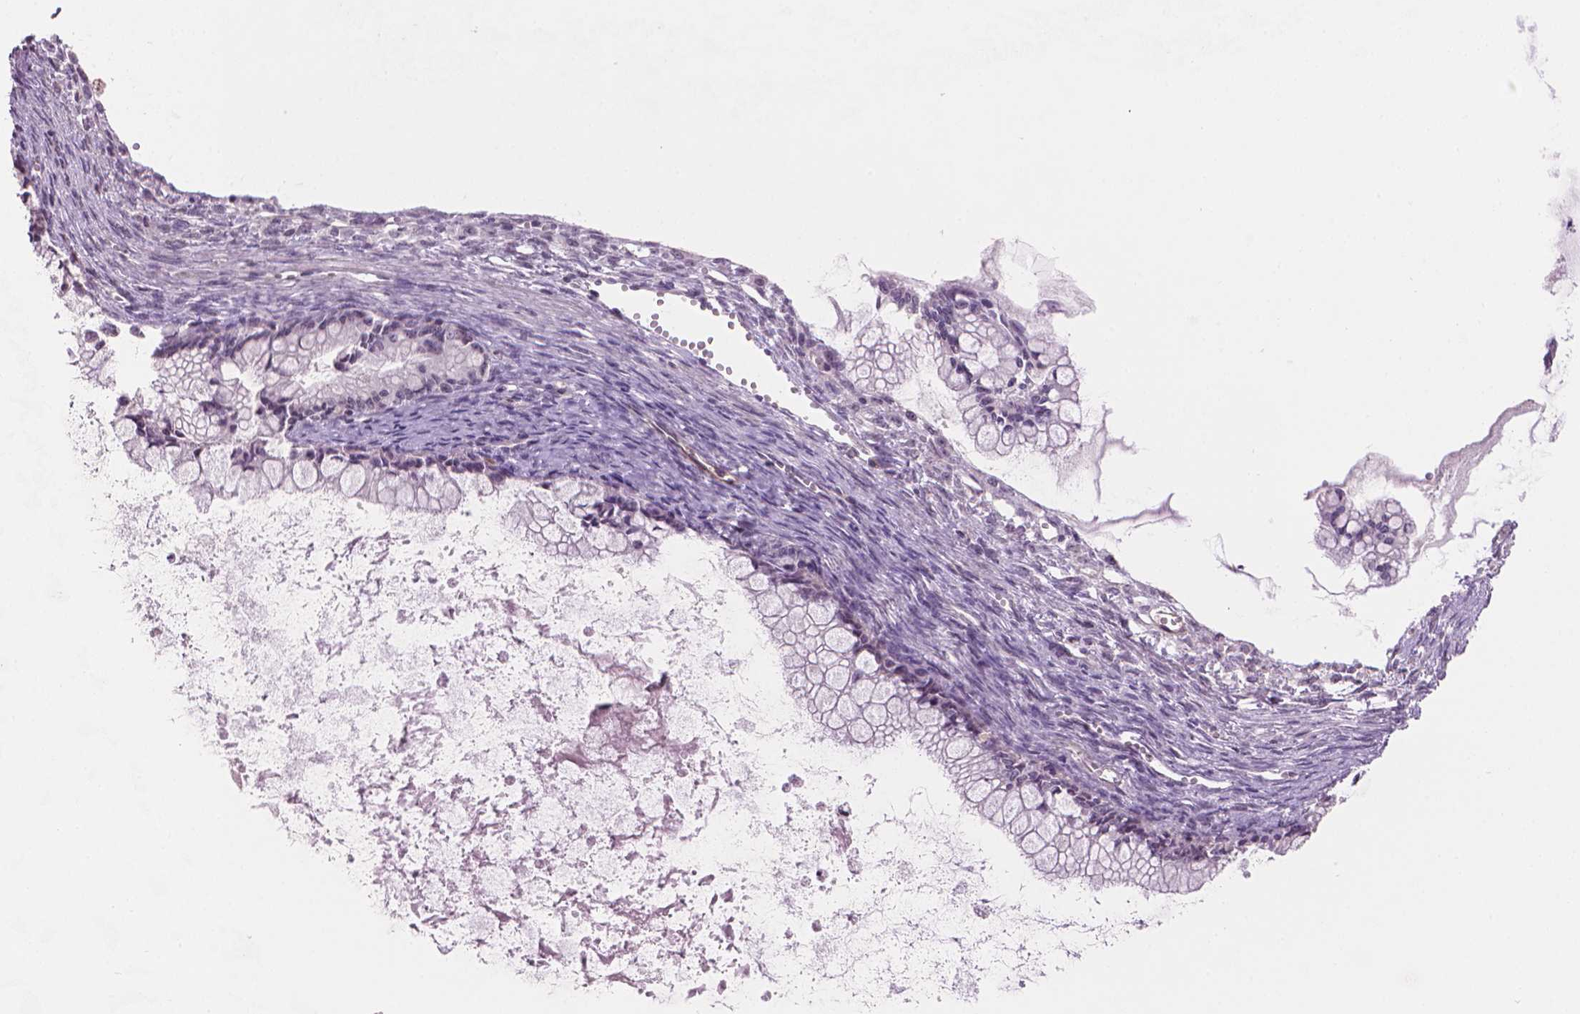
{"staining": {"intensity": "negative", "quantity": "none", "location": "none"}, "tissue": "ovarian cancer", "cell_type": "Tumor cells", "image_type": "cancer", "snomed": [{"axis": "morphology", "description": "Cystadenocarcinoma, mucinous, NOS"}, {"axis": "topography", "description": "Ovary"}], "caption": "Tumor cells show no significant protein staining in mucinous cystadenocarcinoma (ovarian). (Immunohistochemistry (ihc), brightfield microscopy, high magnification).", "gene": "TMEM184A", "patient": {"sex": "female", "age": 67}}